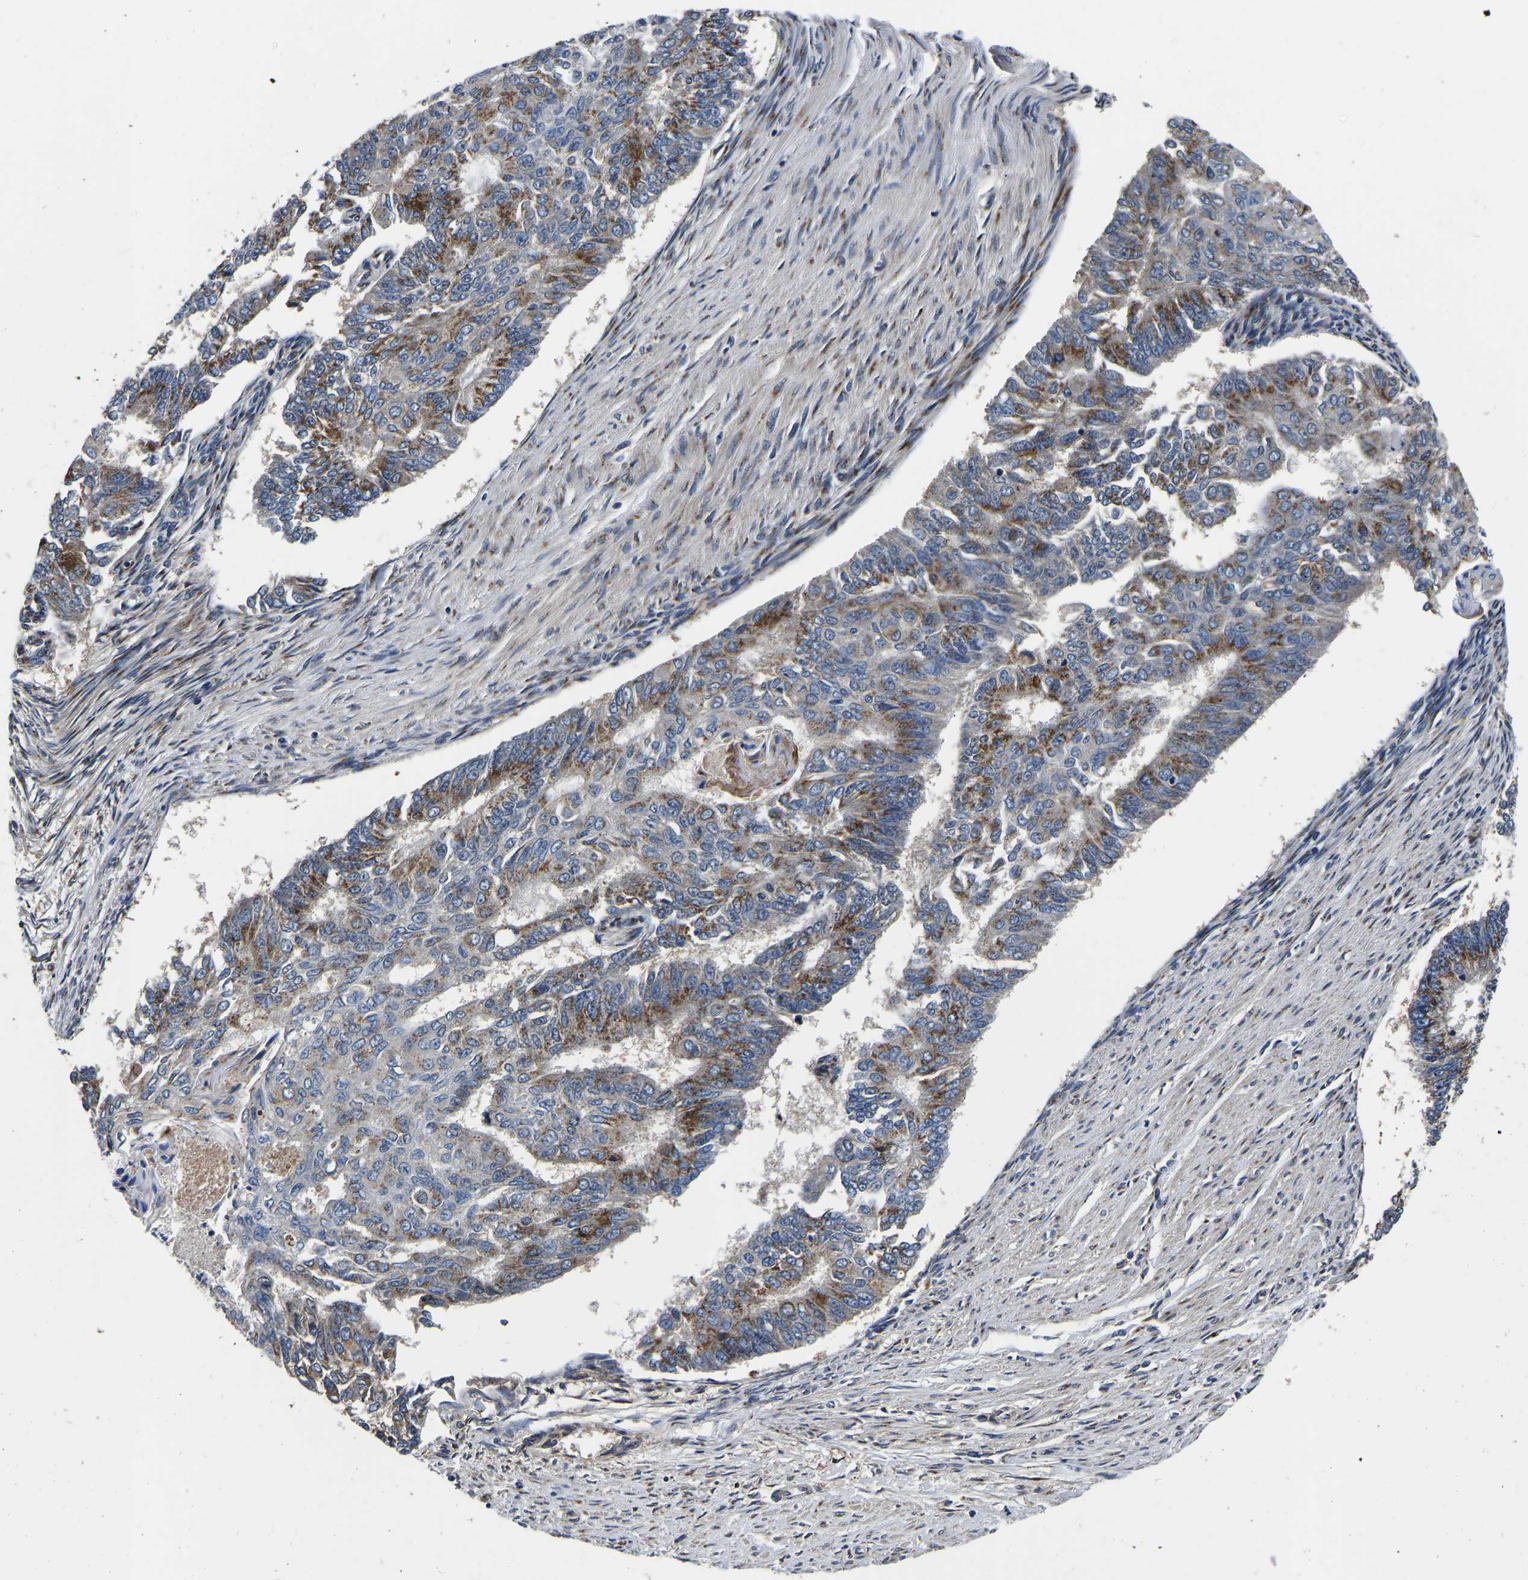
{"staining": {"intensity": "moderate", "quantity": ">75%", "location": "cytoplasmic/membranous"}, "tissue": "endometrial cancer", "cell_type": "Tumor cells", "image_type": "cancer", "snomed": [{"axis": "morphology", "description": "Adenocarcinoma, NOS"}, {"axis": "topography", "description": "Endometrium"}], "caption": "A medium amount of moderate cytoplasmic/membranous expression is seen in approximately >75% of tumor cells in adenocarcinoma (endometrial) tissue.", "gene": "RABAC1", "patient": {"sex": "female", "age": 32}}